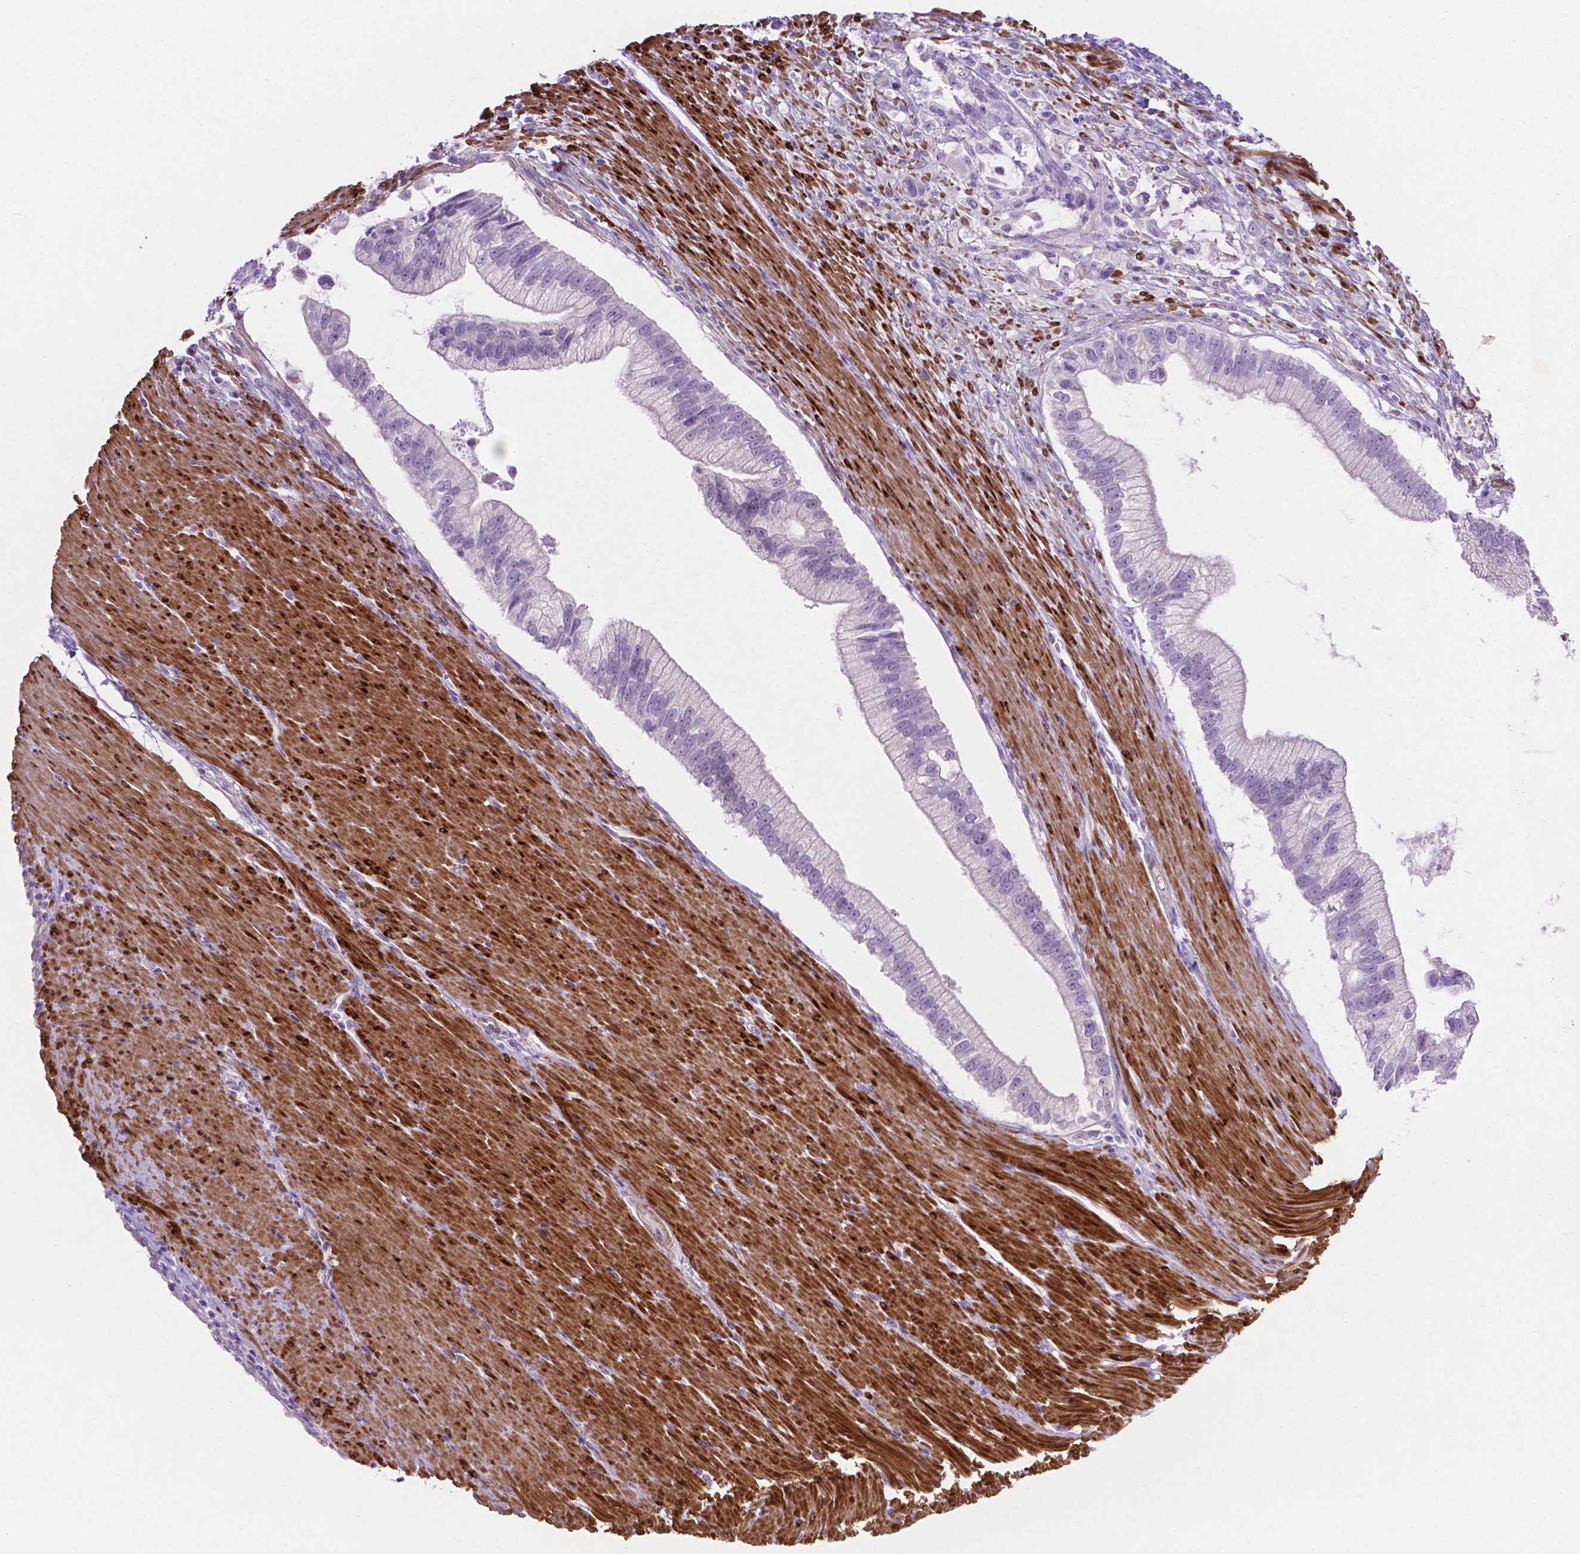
{"staining": {"intensity": "negative", "quantity": "none", "location": "none"}, "tissue": "pancreatic cancer", "cell_type": "Tumor cells", "image_type": "cancer", "snomed": [{"axis": "morphology", "description": "Adenocarcinoma, NOS"}, {"axis": "topography", "description": "Pancreas"}], "caption": "Micrograph shows no significant protein staining in tumor cells of pancreatic cancer (adenocarcinoma).", "gene": "ASPG", "patient": {"sex": "male", "age": 70}}